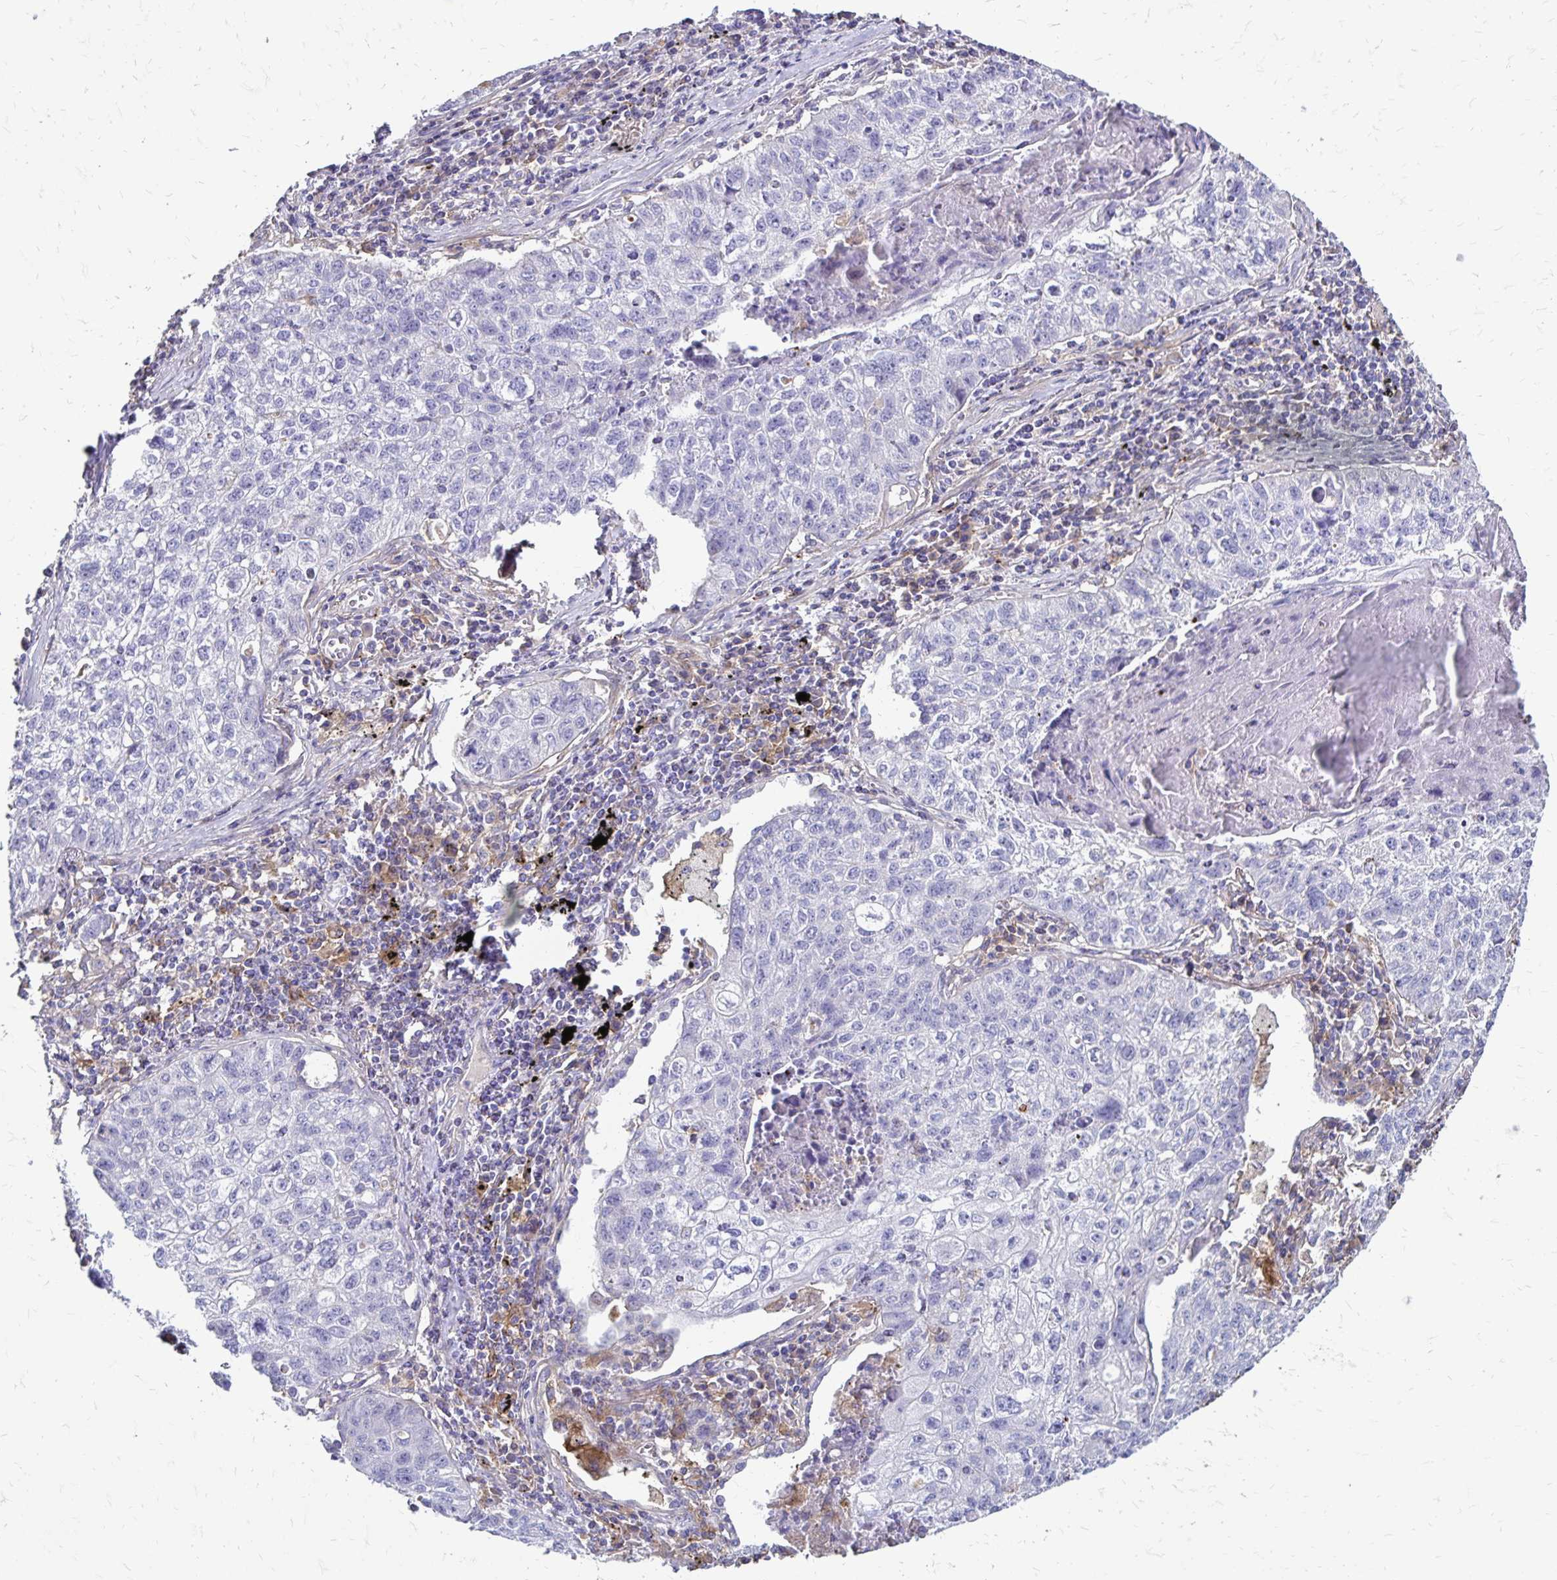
{"staining": {"intensity": "negative", "quantity": "none", "location": "none"}, "tissue": "lung cancer", "cell_type": "Tumor cells", "image_type": "cancer", "snomed": [{"axis": "morphology", "description": "Normal morphology"}, {"axis": "morphology", "description": "Aneuploidy"}, {"axis": "morphology", "description": "Squamous cell carcinoma, NOS"}, {"axis": "topography", "description": "Lymph node"}, {"axis": "topography", "description": "Lung"}], "caption": "This image is of lung cancer stained with IHC to label a protein in brown with the nuclei are counter-stained blue. There is no positivity in tumor cells.", "gene": "TNS3", "patient": {"sex": "female", "age": 76}}